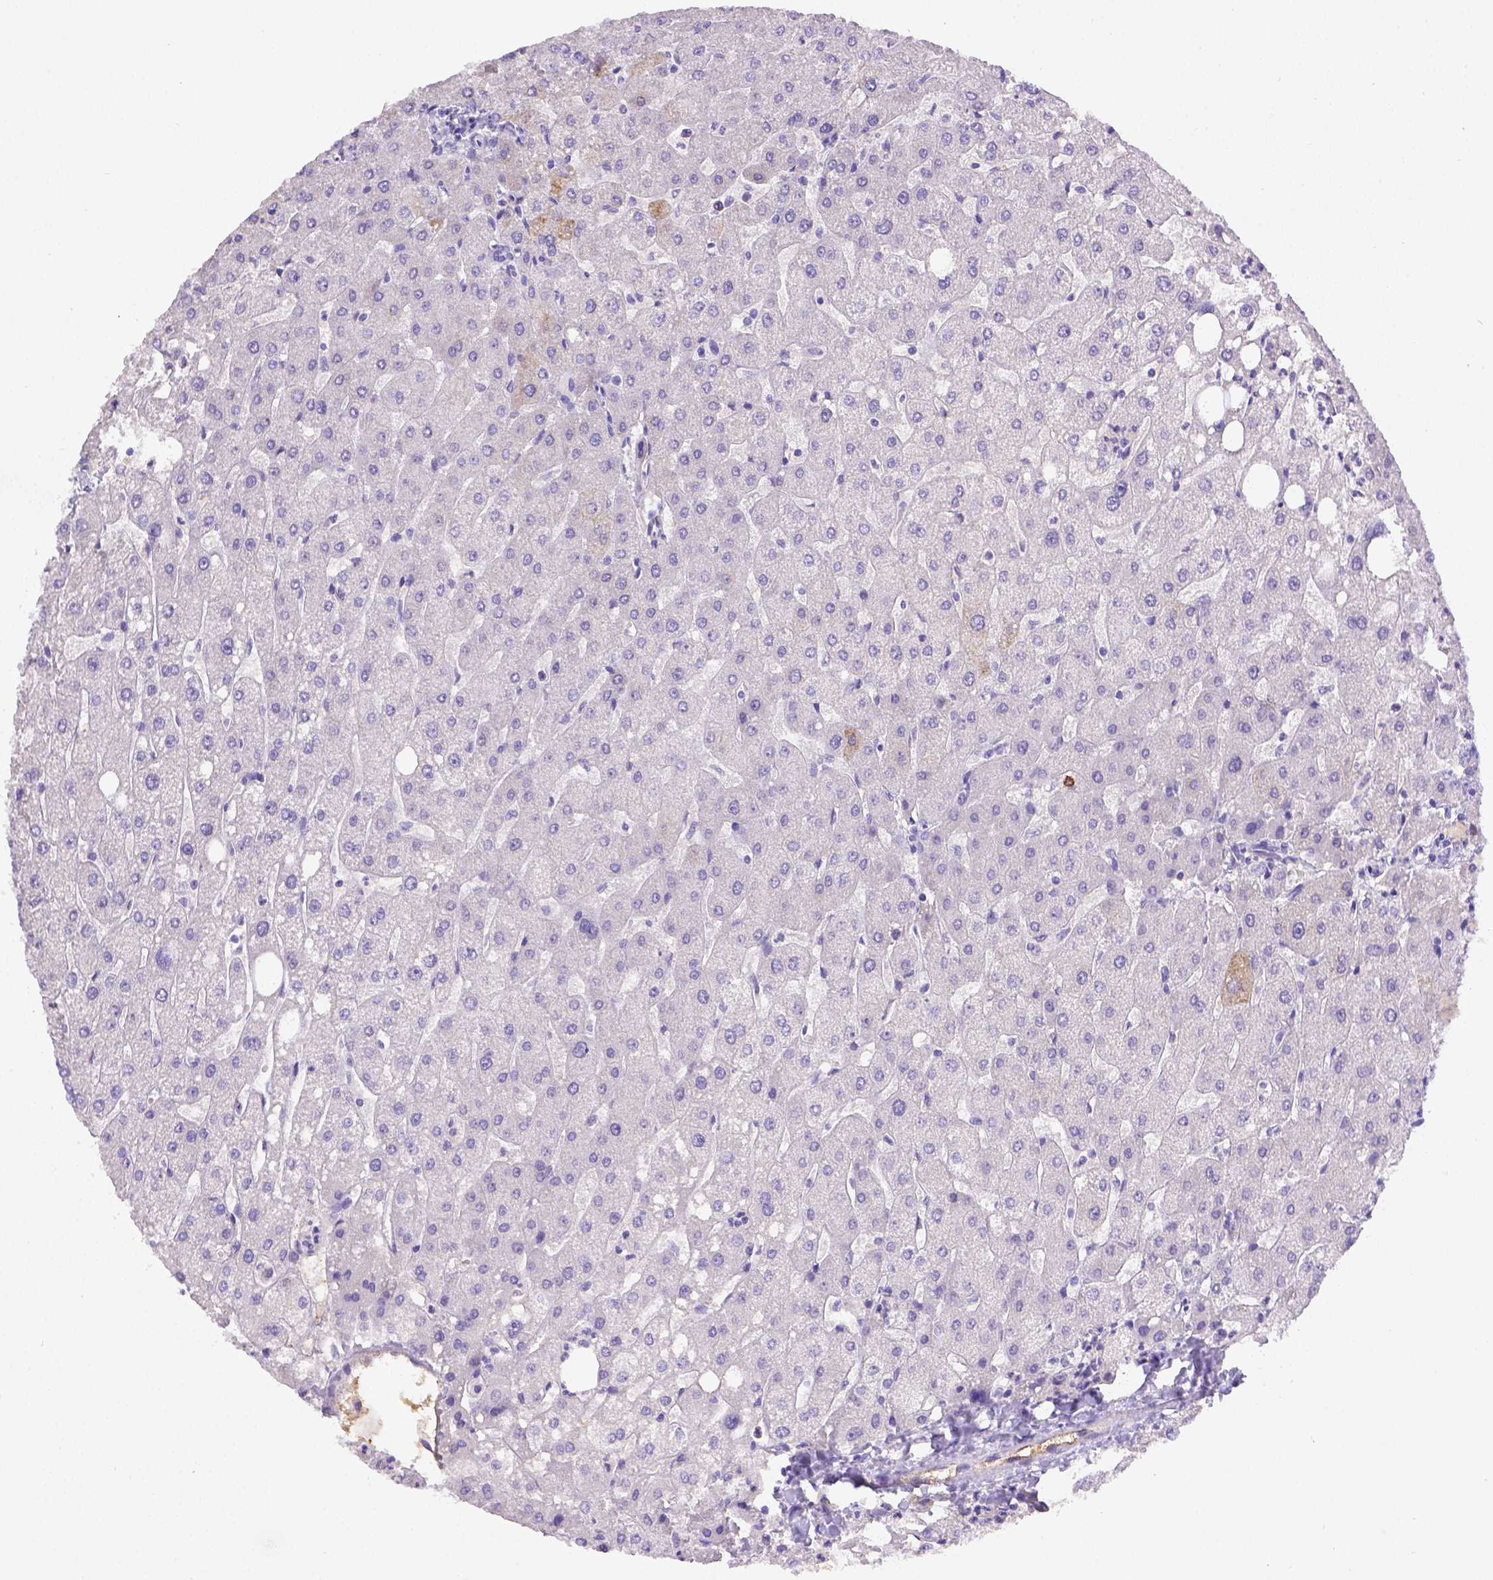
{"staining": {"intensity": "negative", "quantity": "none", "location": "none"}, "tissue": "liver", "cell_type": "Cholangiocytes", "image_type": "normal", "snomed": [{"axis": "morphology", "description": "Normal tissue, NOS"}, {"axis": "topography", "description": "Liver"}], "caption": "Cholangiocytes show no significant protein positivity in benign liver. (DAB (3,3'-diaminobenzidine) IHC visualized using brightfield microscopy, high magnification).", "gene": "B3GAT1", "patient": {"sex": "male", "age": 67}}